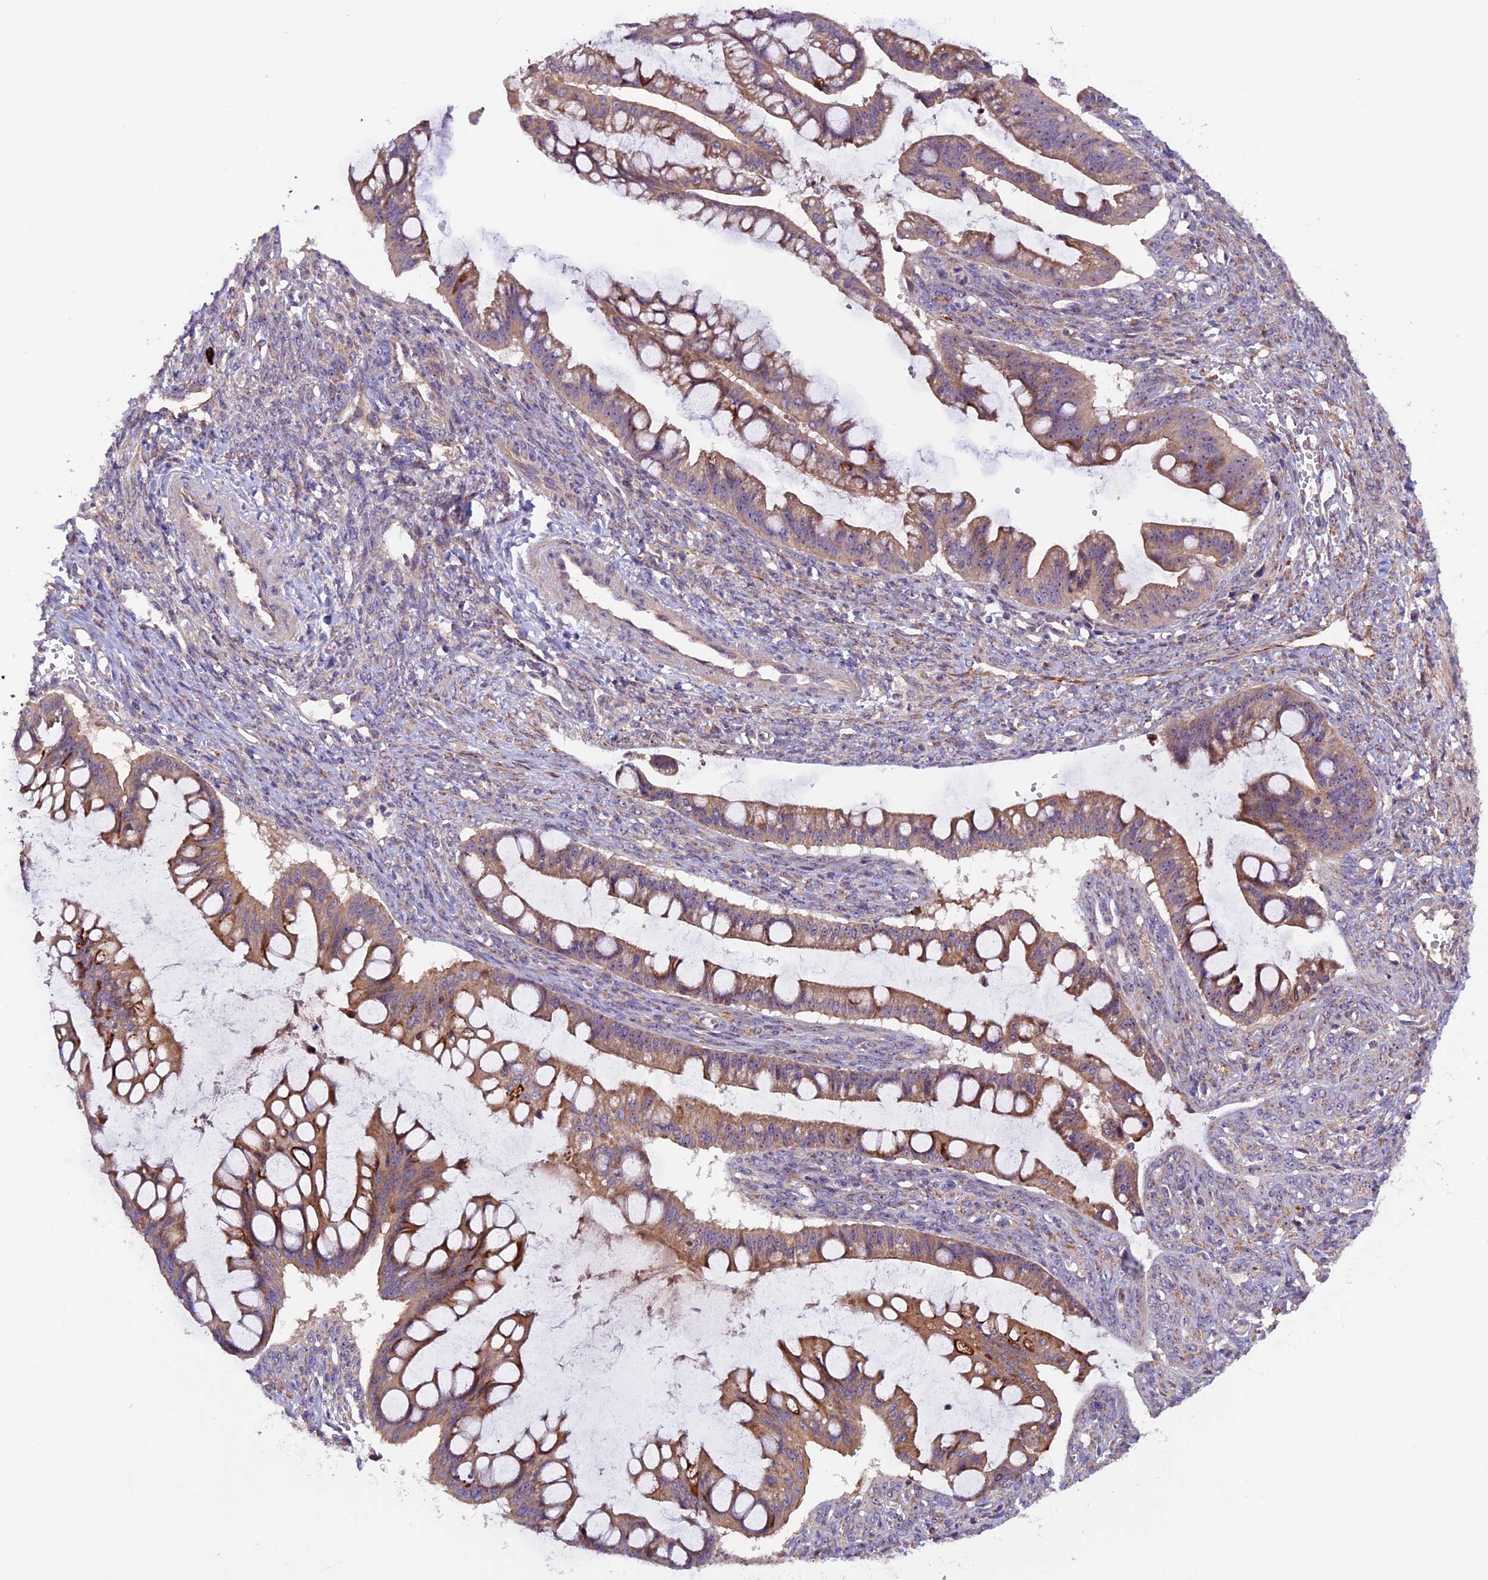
{"staining": {"intensity": "moderate", "quantity": ">75%", "location": "cytoplasmic/membranous"}, "tissue": "ovarian cancer", "cell_type": "Tumor cells", "image_type": "cancer", "snomed": [{"axis": "morphology", "description": "Cystadenocarcinoma, mucinous, NOS"}, {"axis": "topography", "description": "Ovary"}], "caption": "Protein expression analysis of human ovarian cancer reveals moderate cytoplasmic/membranous staining in approximately >75% of tumor cells. (DAB (3,3'-diaminobenzidine) IHC with brightfield microscopy, high magnification).", "gene": "FRY", "patient": {"sex": "female", "age": 73}}